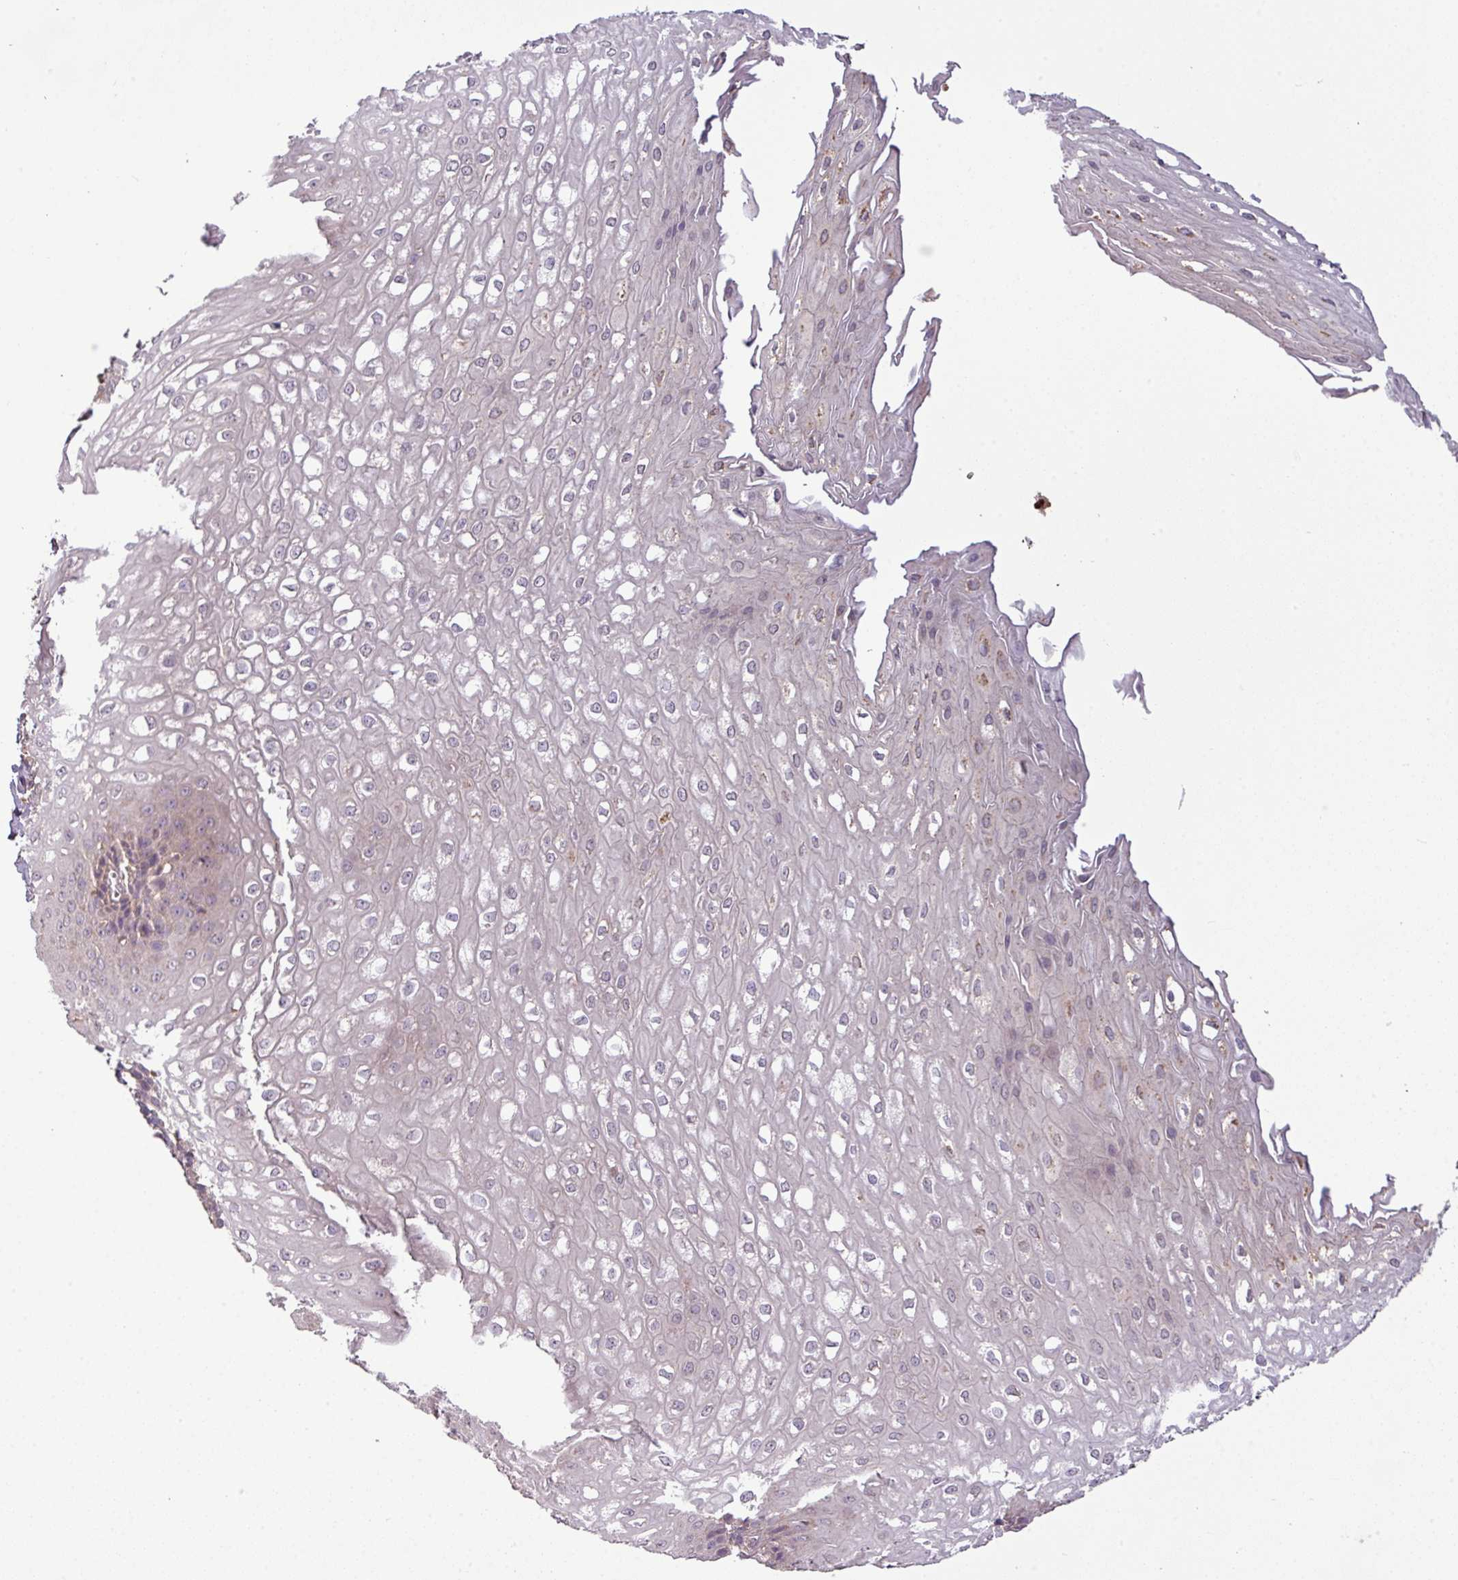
{"staining": {"intensity": "weak", "quantity": "<25%", "location": "cytoplasmic/membranous"}, "tissue": "esophagus", "cell_type": "Squamous epithelial cells", "image_type": "normal", "snomed": [{"axis": "morphology", "description": "Normal tissue, NOS"}, {"axis": "topography", "description": "Esophagus"}], "caption": "Immunohistochemistry (IHC) of unremarkable human esophagus exhibits no staining in squamous epithelial cells.", "gene": "PAPLN", "patient": {"sex": "male", "age": 67}}